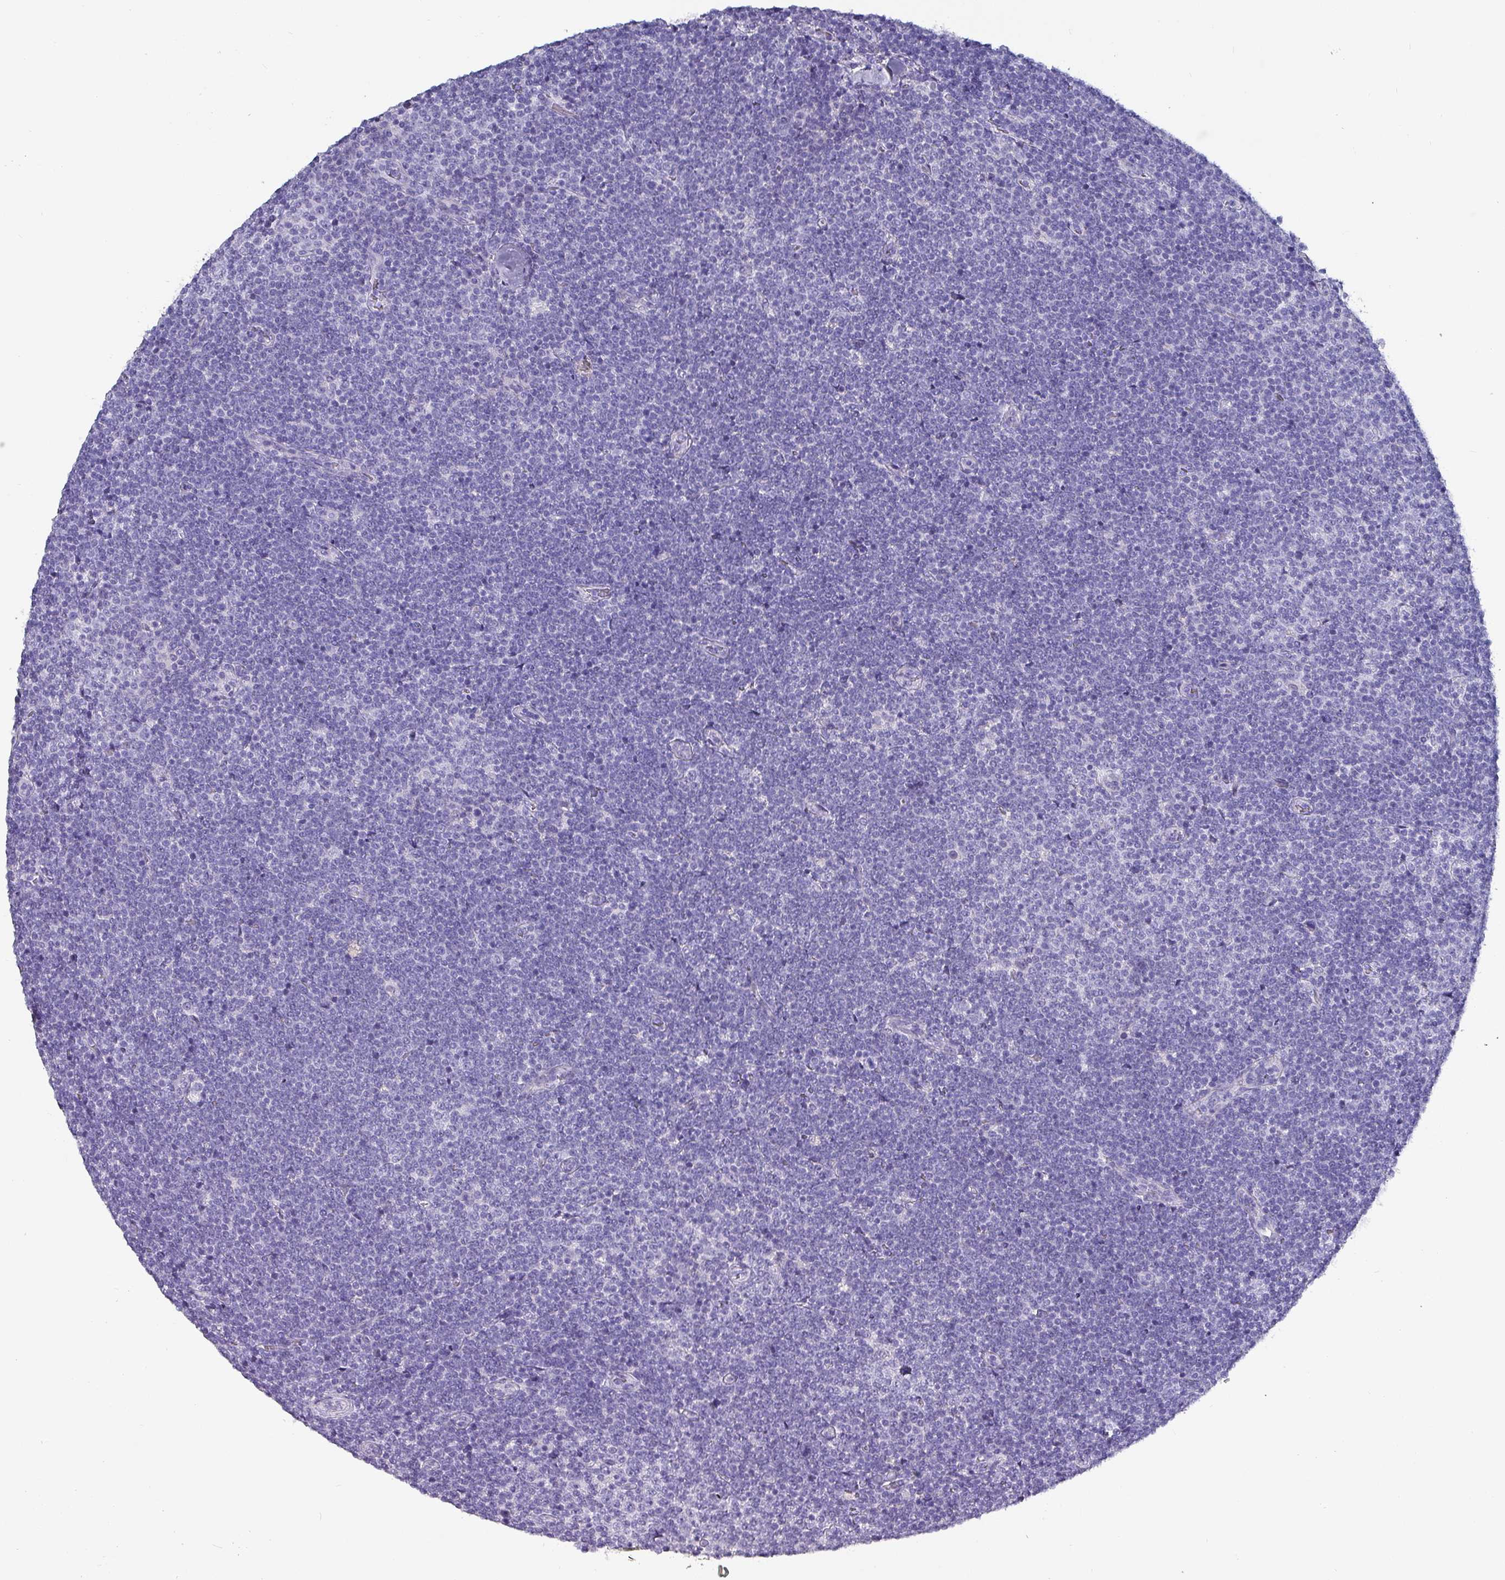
{"staining": {"intensity": "negative", "quantity": "none", "location": "none"}, "tissue": "lymphoma", "cell_type": "Tumor cells", "image_type": "cancer", "snomed": [{"axis": "morphology", "description": "Malignant lymphoma, non-Hodgkin's type, Low grade"}, {"axis": "topography", "description": "Lymph node"}], "caption": "A high-resolution histopathology image shows immunohistochemistry (IHC) staining of malignant lymphoma, non-Hodgkin's type (low-grade), which shows no significant positivity in tumor cells. (DAB (3,3'-diaminobenzidine) immunohistochemistry (IHC), high magnification).", "gene": "INS-IGF2", "patient": {"sex": "male", "age": 48}}